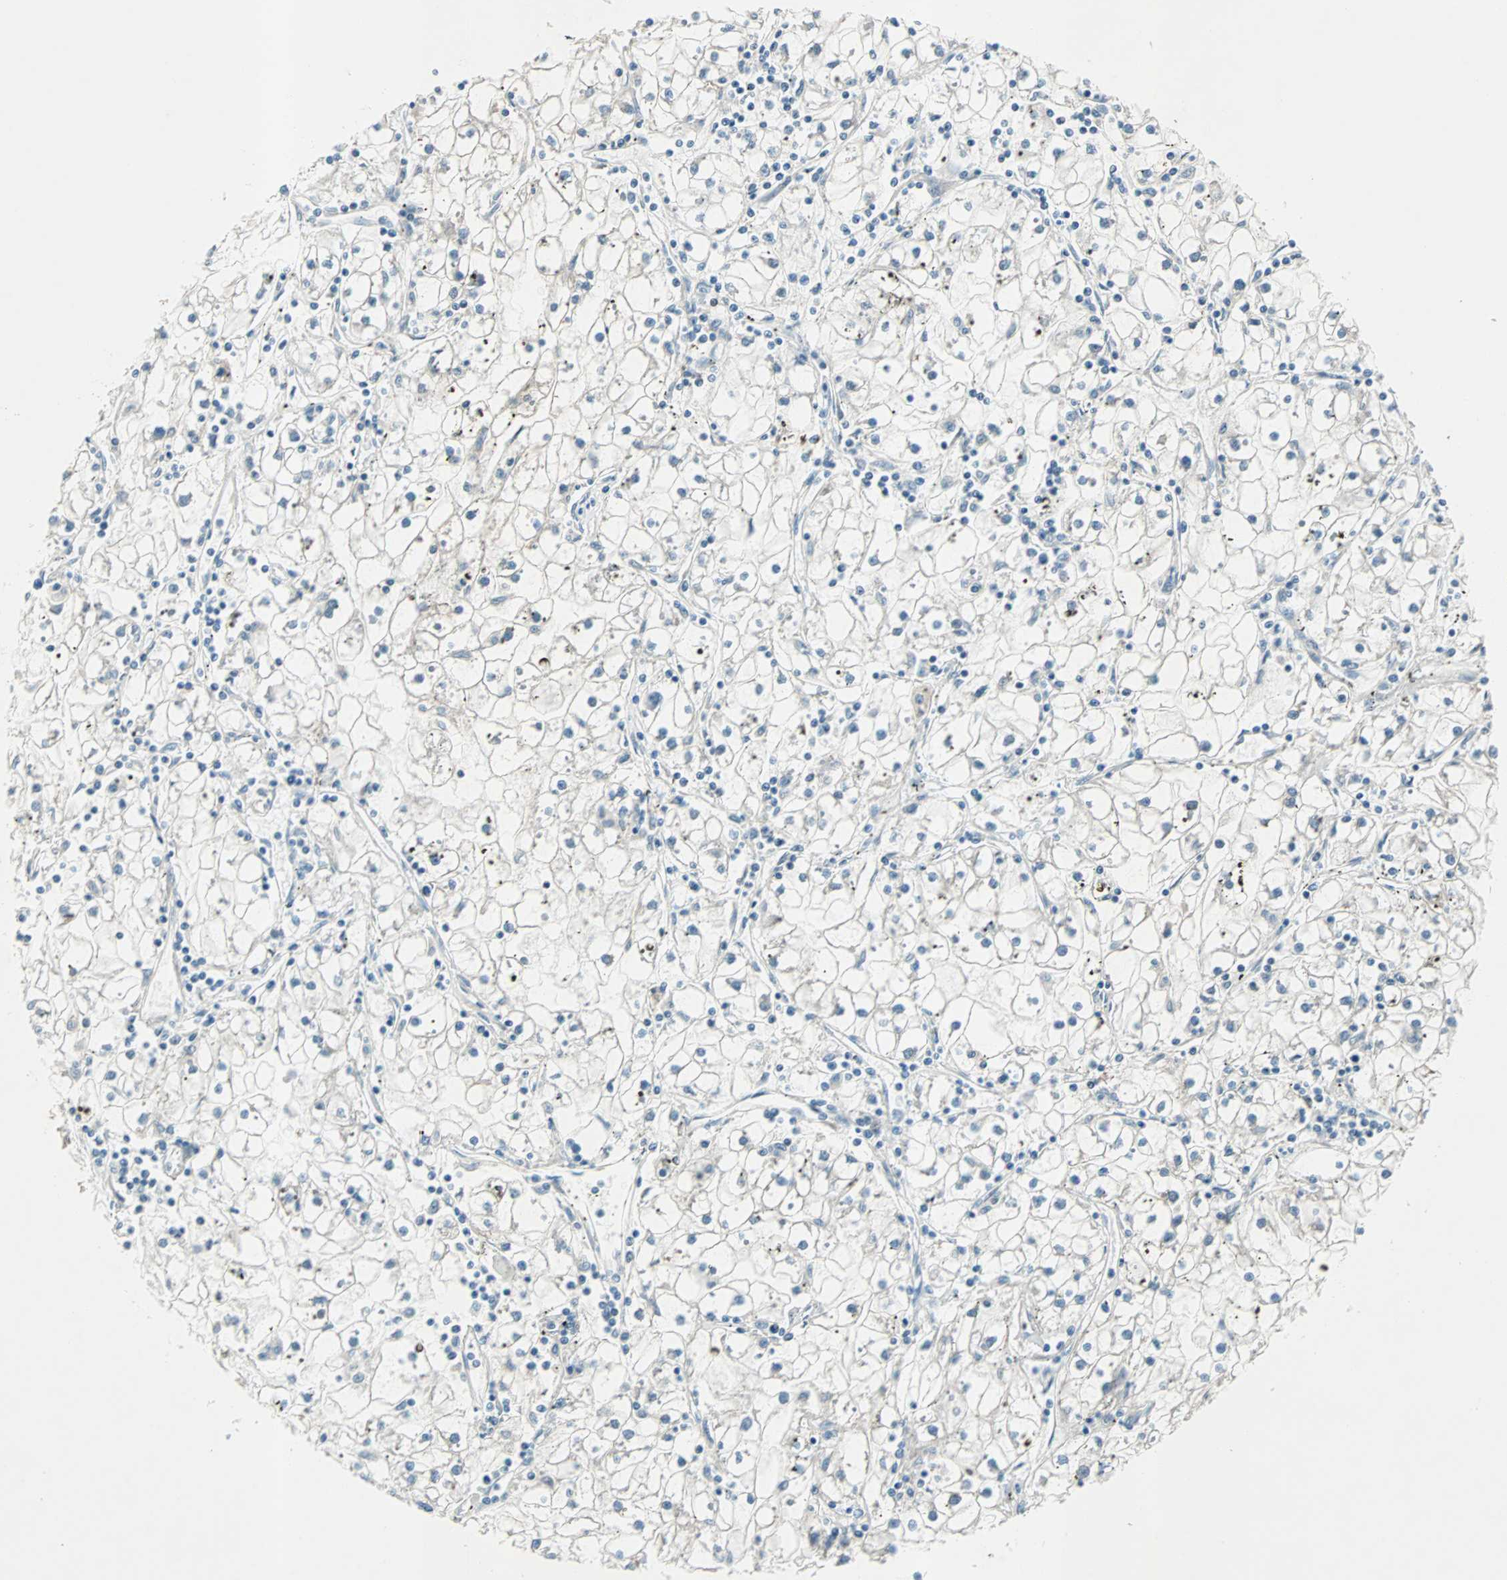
{"staining": {"intensity": "negative", "quantity": "none", "location": "none"}, "tissue": "renal cancer", "cell_type": "Tumor cells", "image_type": "cancer", "snomed": [{"axis": "morphology", "description": "Adenocarcinoma, NOS"}, {"axis": "topography", "description": "Kidney"}], "caption": "This is a histopathology image of immunohistochemistry staining of renal cancer (adenocarcinoma), which shows no expression in tumor cells.", "gene": "PGBD1", "patient": {"sex": "male", "age": 56}}